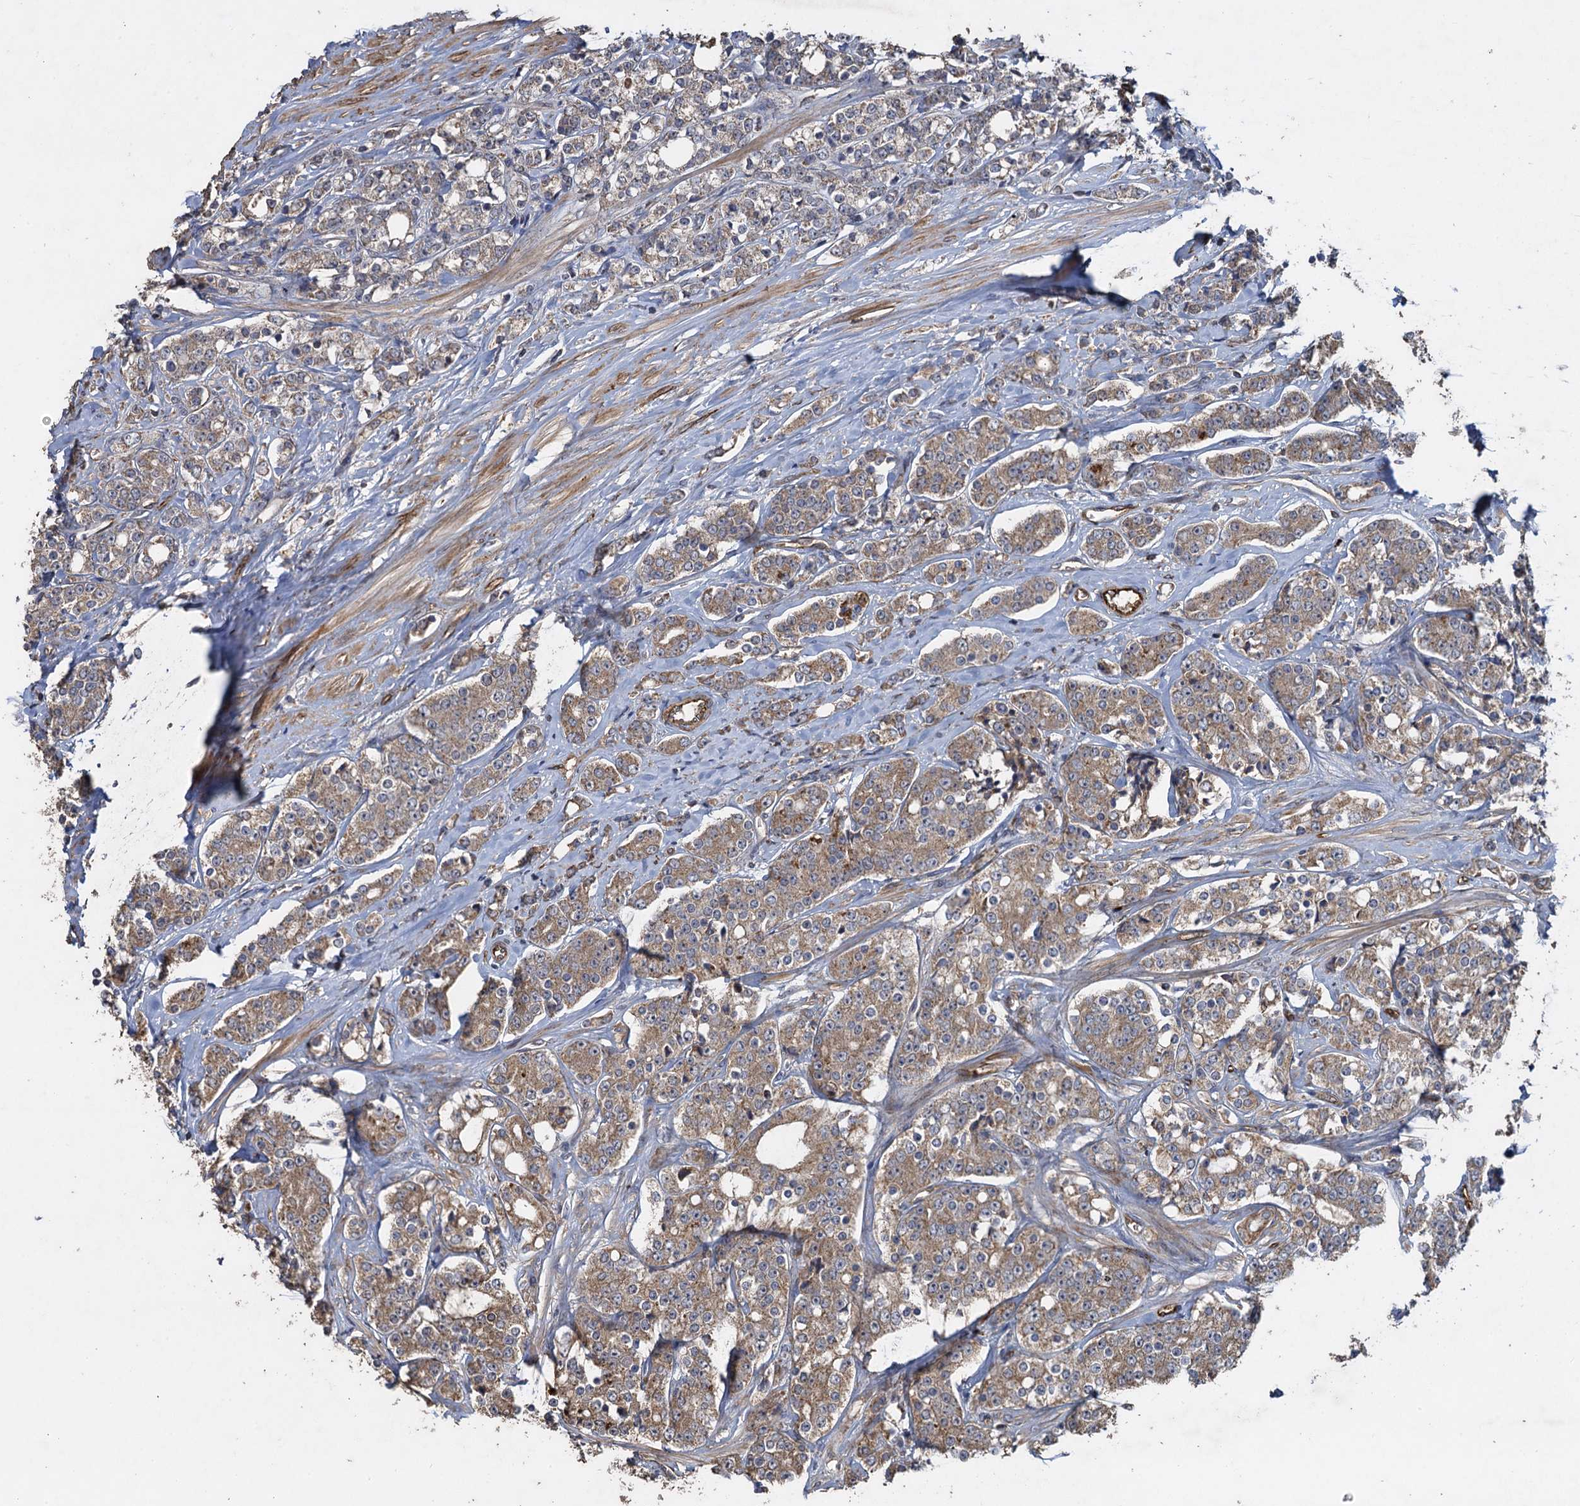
{"staining": {"intensity": "moderate", "quantity": ">75%", "location": "cytoplasmic/membranous"}, "tissue": "prostate cancer", "cell_type": "Tumor cells", "image_type": "cancer", "snomed": [{"axis": "morphology", "description": "Adenocarcinoma, High grade"}, {"axis": "topography", "description": "Prostate"}], "caption": "A micrograph of prostate cancer stained for a protein exhibits moderate cytoplasmic/membranous brown staining in tumor cells.", "gene": "TXNDC11", "patient": {"sex": "male", "age": 62}}